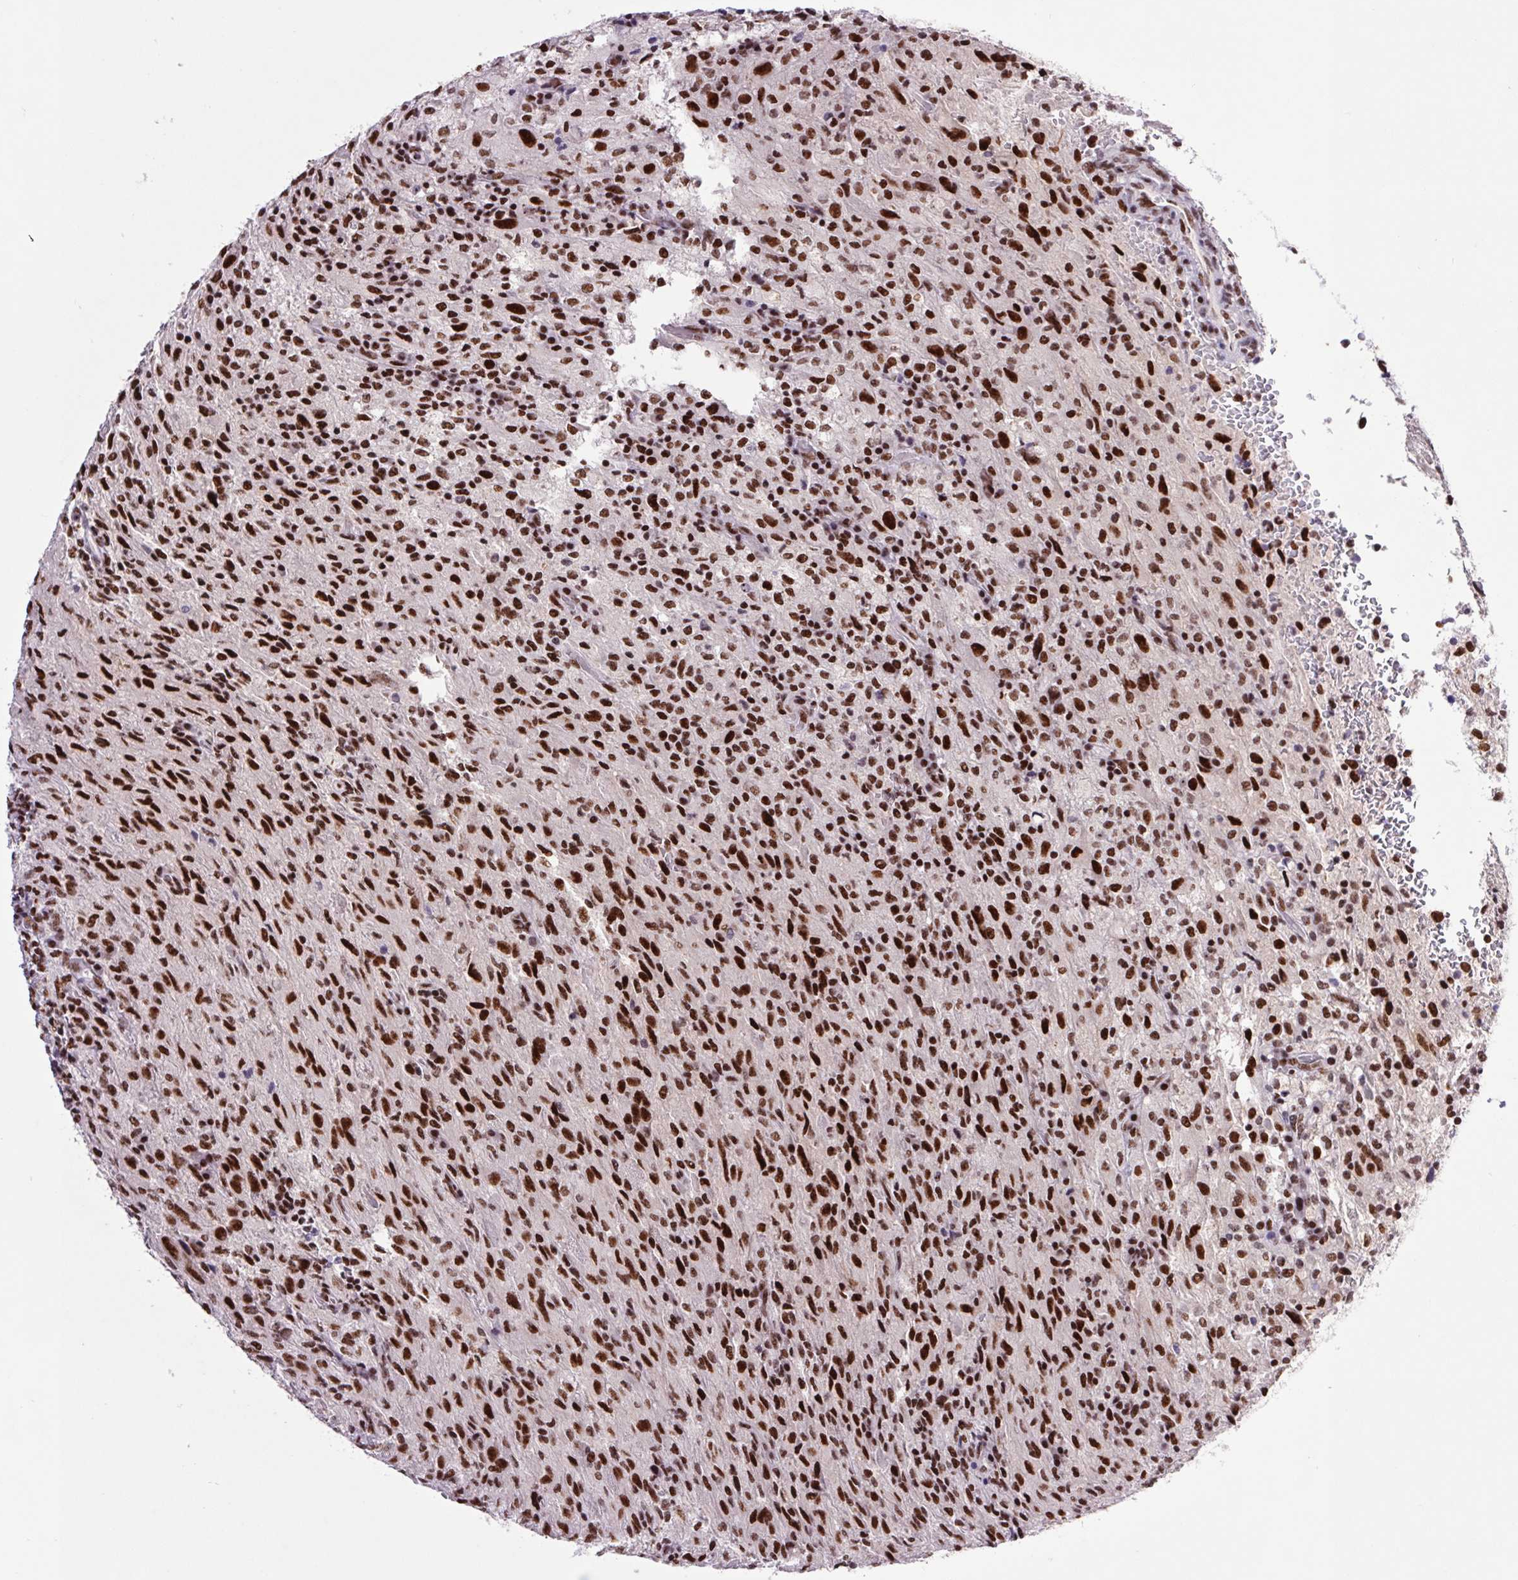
{"staining": {"intensity": "strong", "quantity": ">75%", "location": "nuclear"}, "tissue": "glioma", "cell_type": "Tumor cells", "image_type": "cancer", "snomed": [{"axis": "morphology", "description": "Glioma, malignant, High grade"}, {"axis": "topography", "description": "Brain"}], "caption": "Protein expression analysis of glioma reveals strong nuclear staining in about >75% of tumor cells.", "gene": "LDLRAD4", "patient": {"sex": "male", "age": 68}}